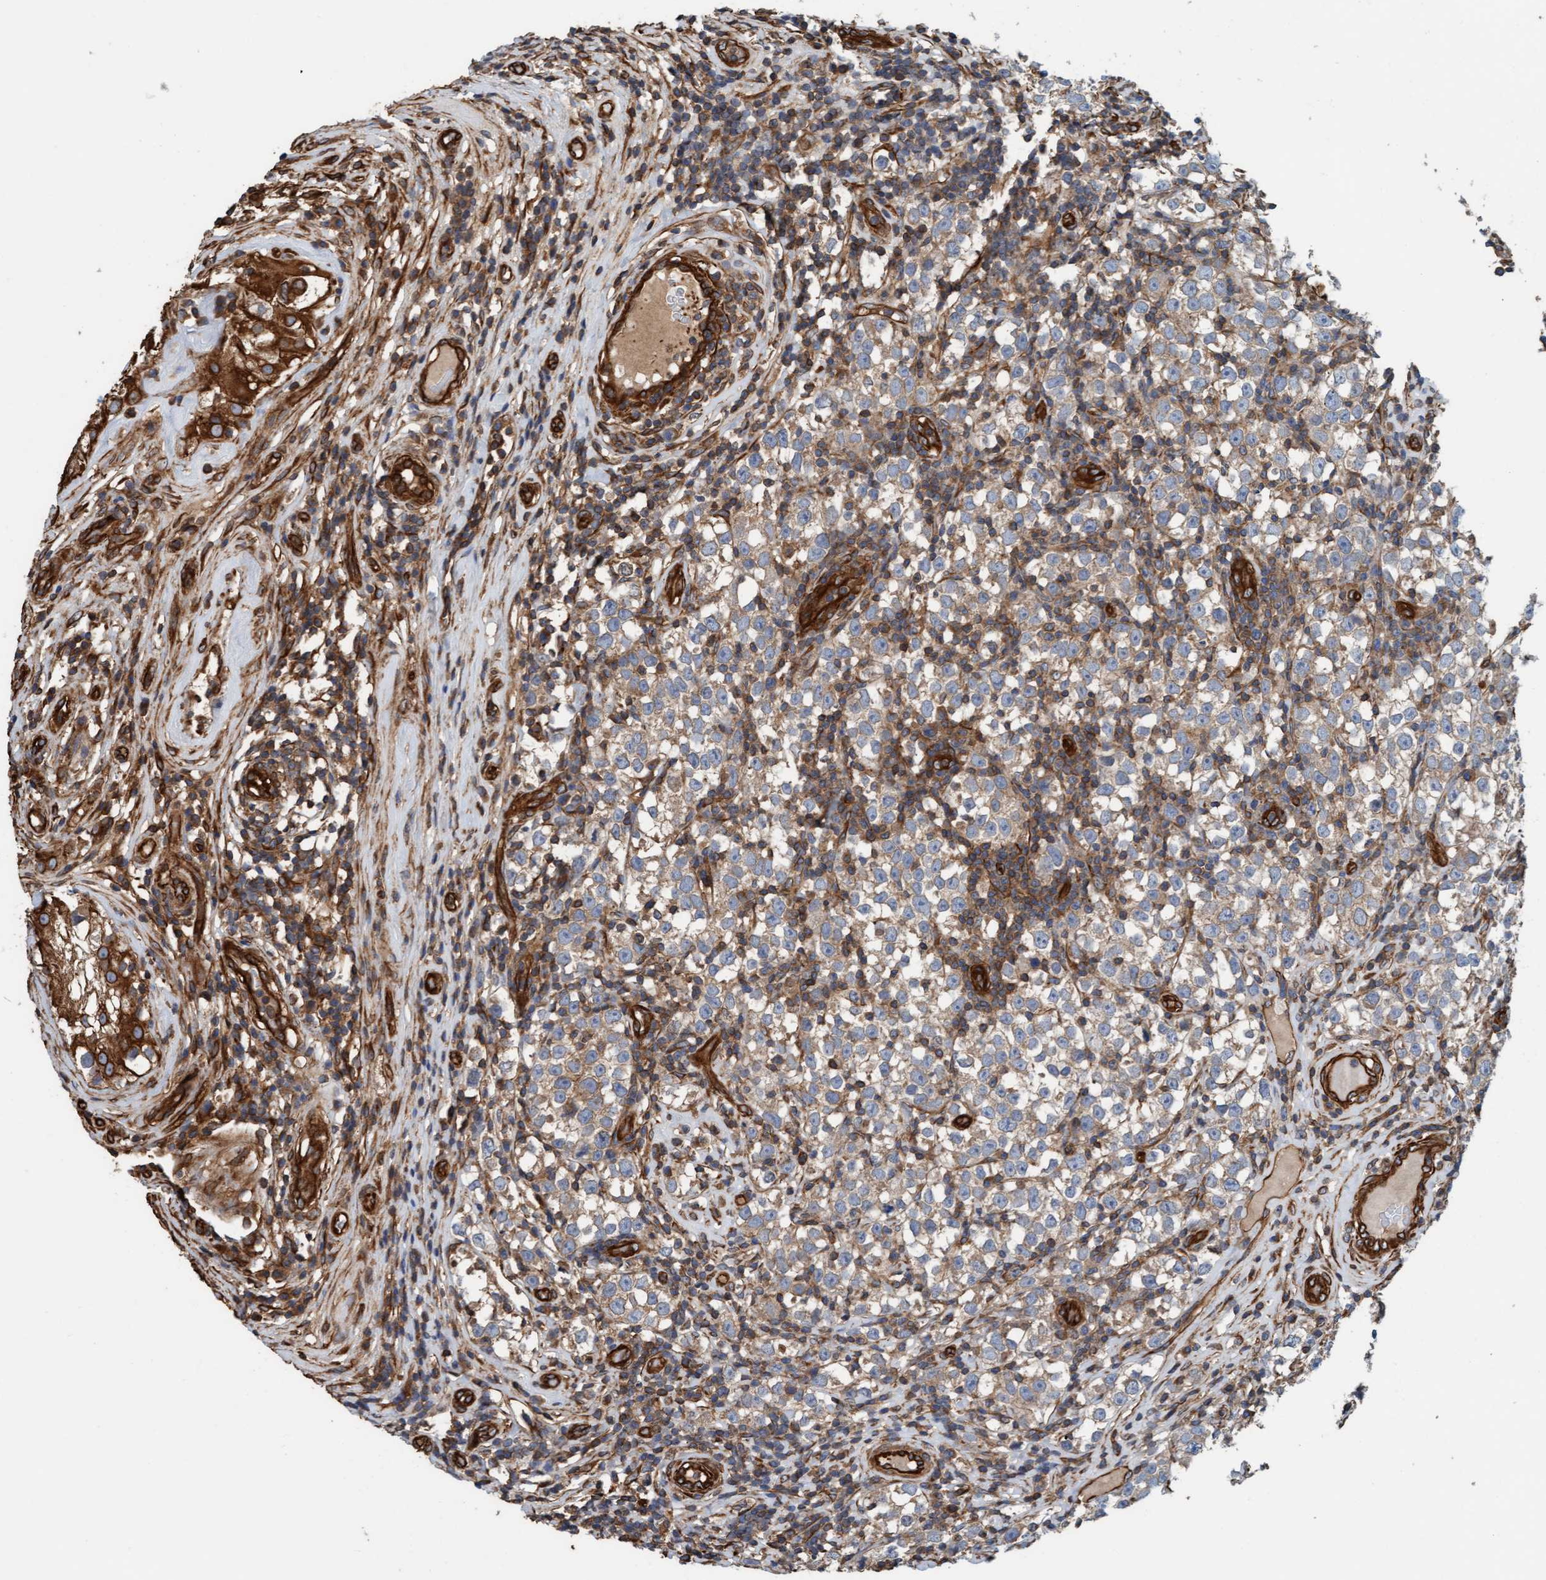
{"staining": {"intensity": "weak", "quantity": ">75%", "location": "cytoplasmic/membranous"}, "tissue": "testis cancer", "cell_type": "Tumor cells", "image_type": "cancer", "snomed": [{"axis": "morphology", "description": "Normal tissue, NOS"}, {"axis": "morphology", "description": "Seminoma, NOS"}, {"axis": "topography", "description": "Testis"}], "caption": "Immunohistochemical staining of testis cancer (seminoma) demonstrates weak cytoplasmic/membranous protein expression in about >75% of tumor cells. The protein of interest is stained brown, and the nuclei are stained in blue (DAB (3,3'-diaminobenzidine) IHC with brightfield microscopy, high magnification).", "gene": "STXBP4", "patient": {"sex": "male", "age": 43}}